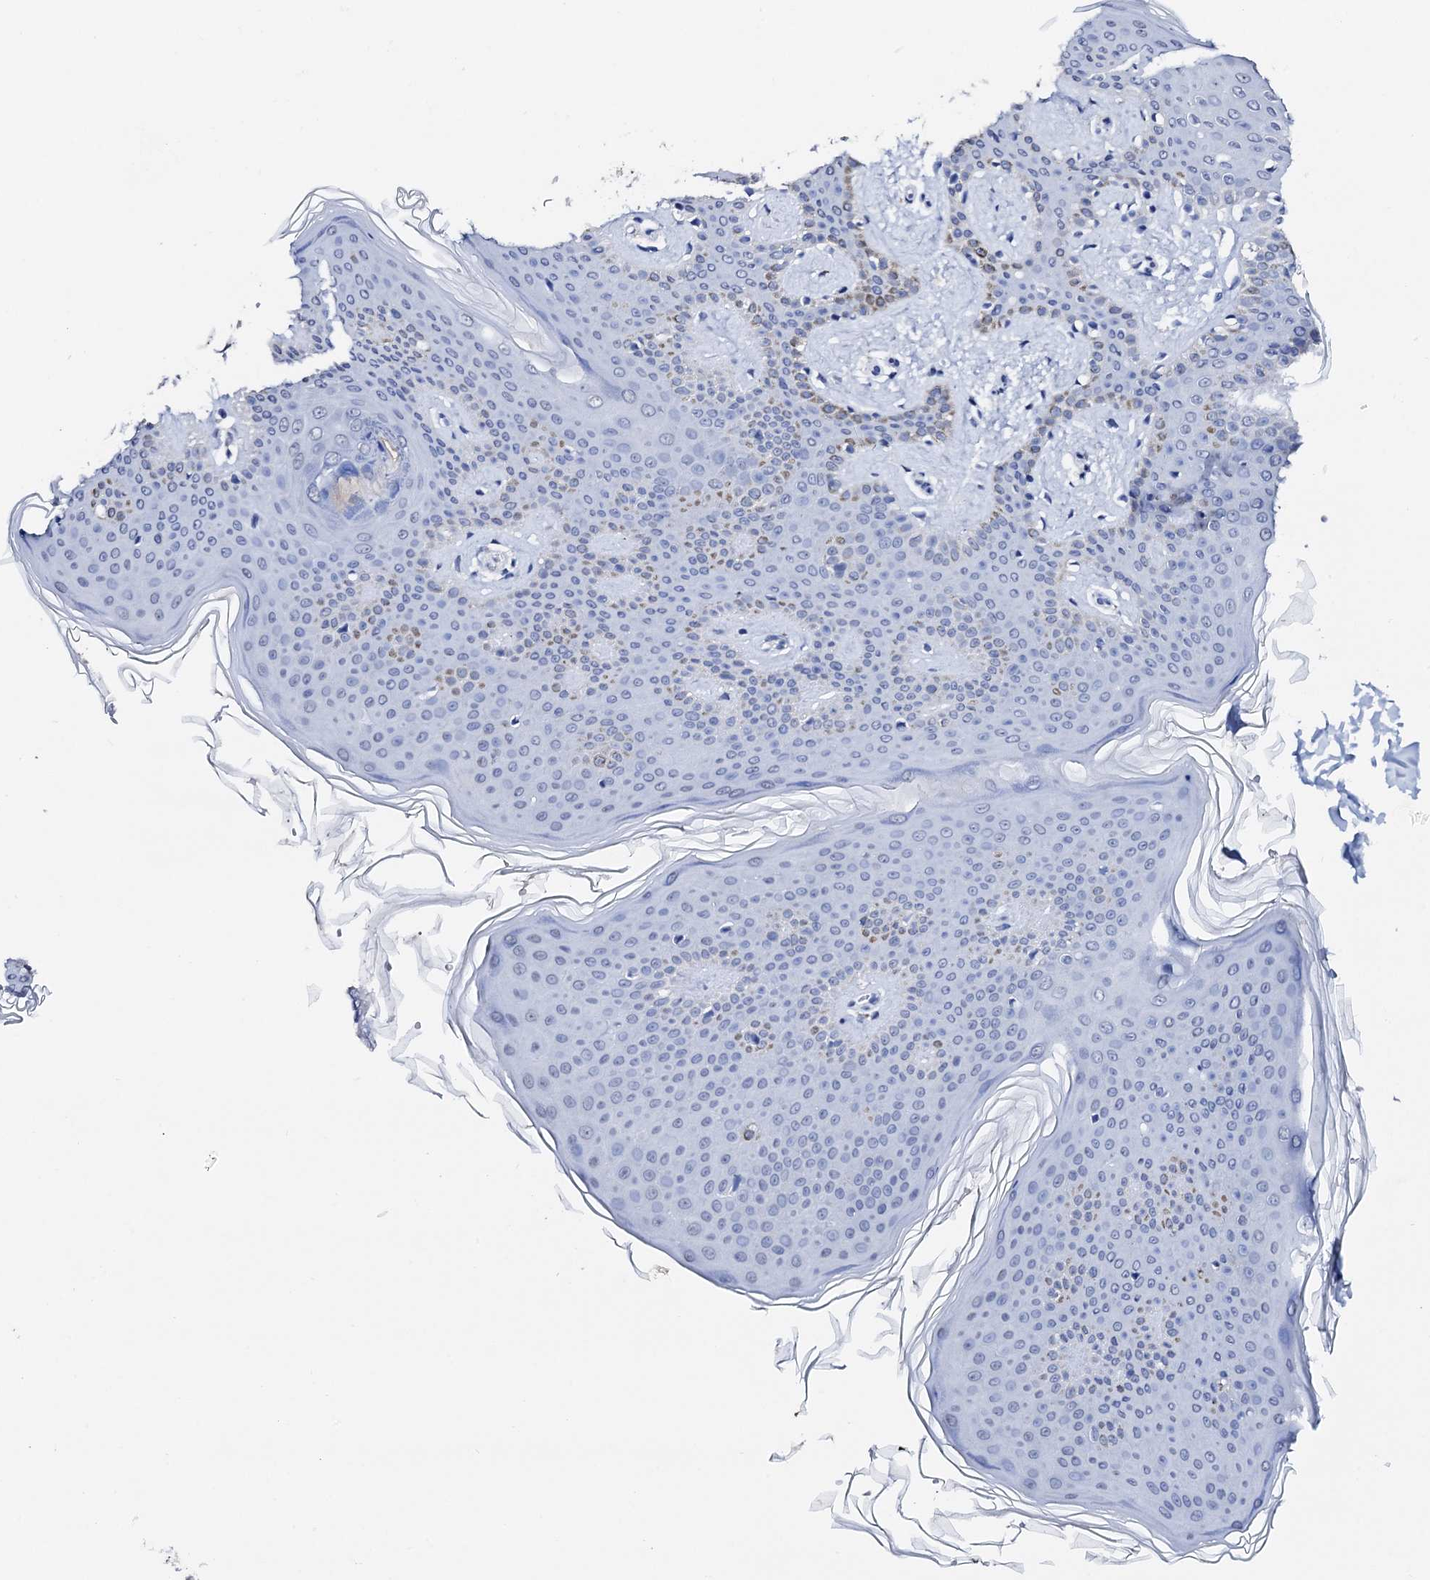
{"staining": {"intensity": "negative", "quantity": "none", "location": "none"}, "tissue": "skin", "cell_type": "Fibroblasts", "image_type": "normal", "snomed": [{"axis": "morphology", "description": "Normal tissue, NOS"}, {"axis": "topography", "description": "Skin"}], "caption": "The photomicrograph reveals no staining of fibroblasts in benign skin.", "gene": "NRIP2", "patient": {"sex": "male", "age": 36}}